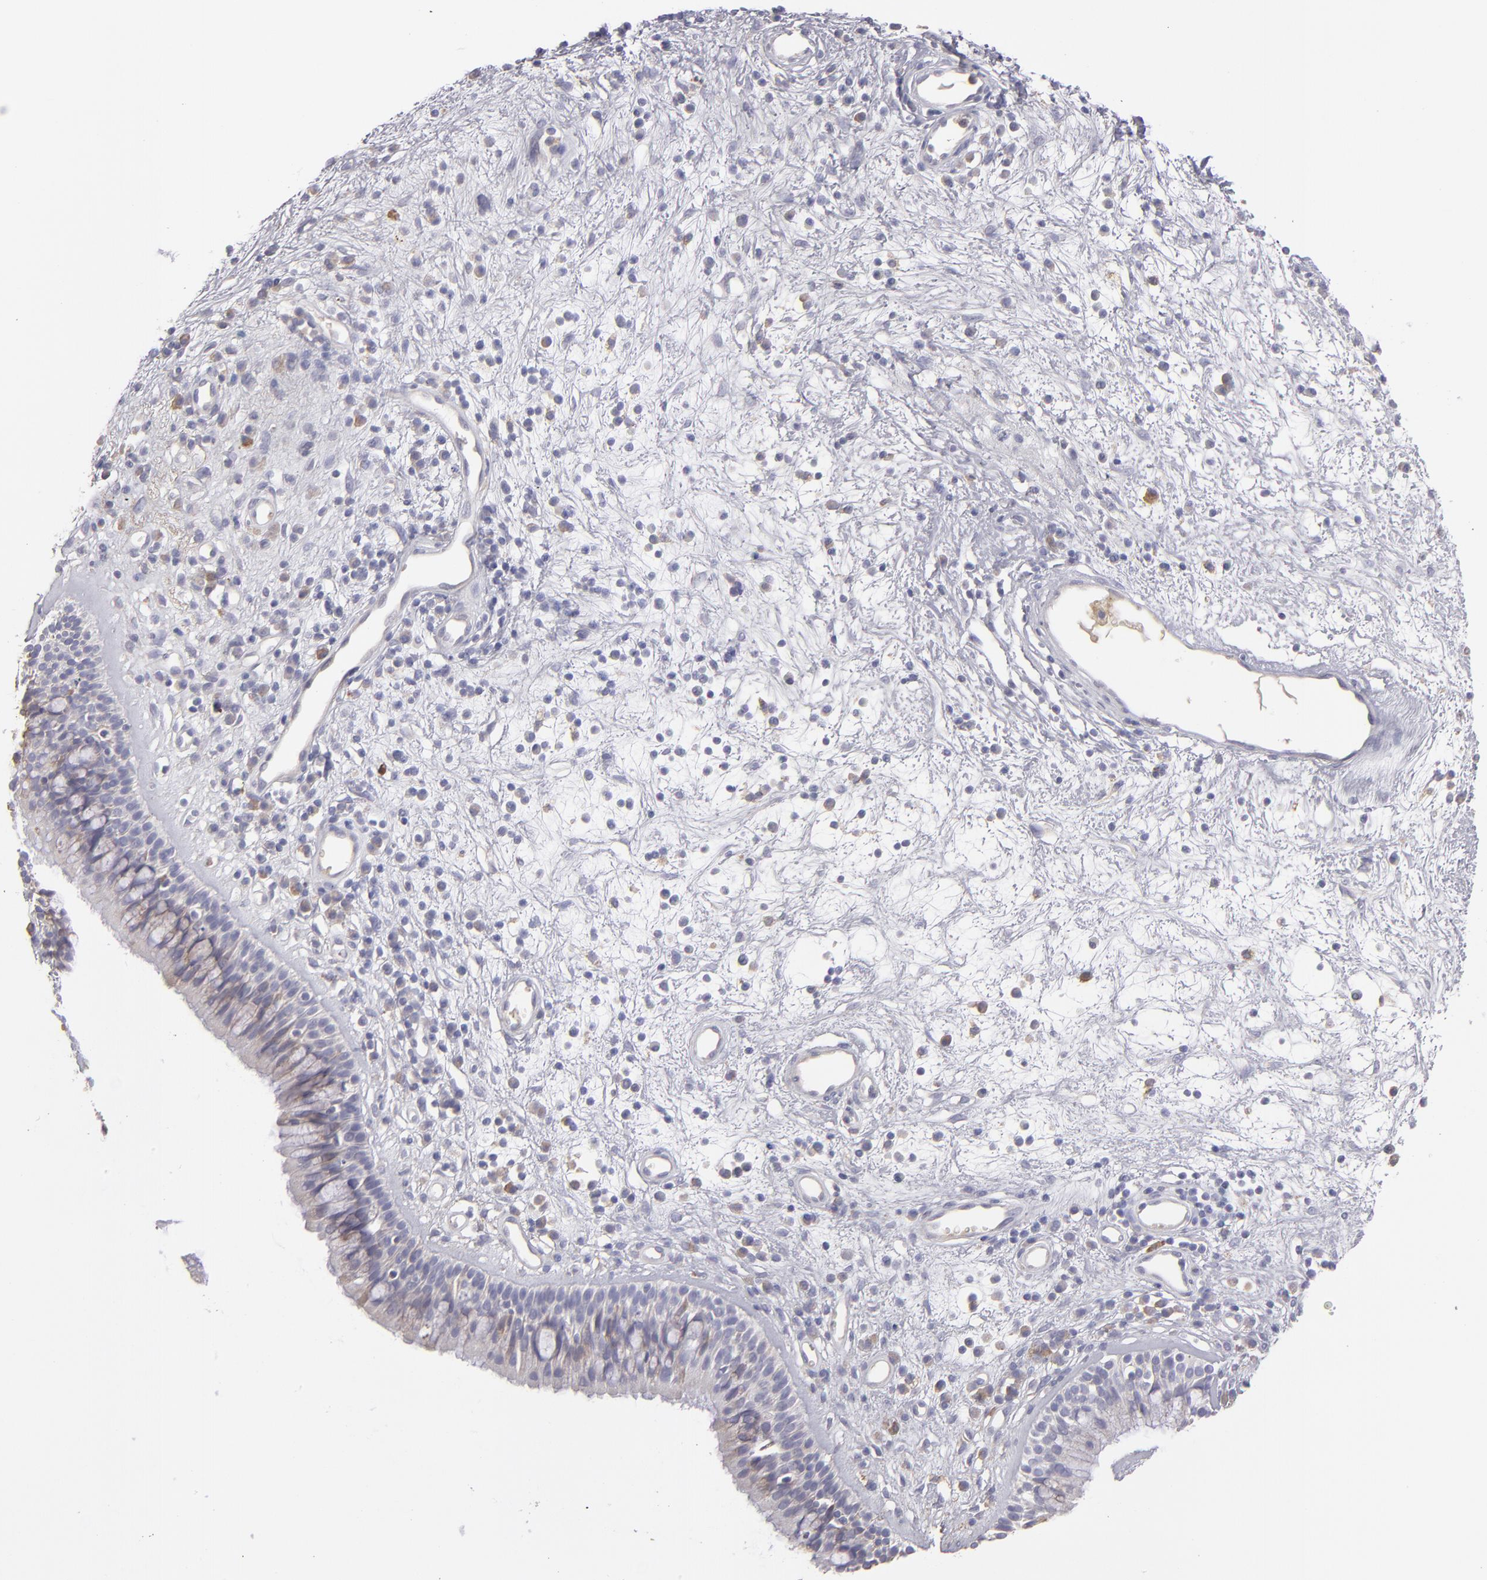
{"staining": {"intensity": "weak", "quantity": "25%-75%", "location": "cytoplasmic/membranous"}, "tissue": "nasopharynx", "cell_type": "Respiratory epithelial cells", "image_type": "normal", "snomed": [{"axis": "morphology", "description": "Normal tissue, NOS"}, {"axis": "morphology", "description": "Inflammation, NOS"}, {"axis": "topography", "description": "Nasopharynx"}], "caption": "A brown stain labels weak cytoplasmic/membranous staining of a protein in respiratory epithelial cells of benign nasopharynx. (Stains: DAB (3,3'-diaminobenzidine) in brown, nuclei in blue, Microscopy: brightfield microscopy at high magnification).", "gene": "CALR", "patient": {"sex": "male", "age": 48}}